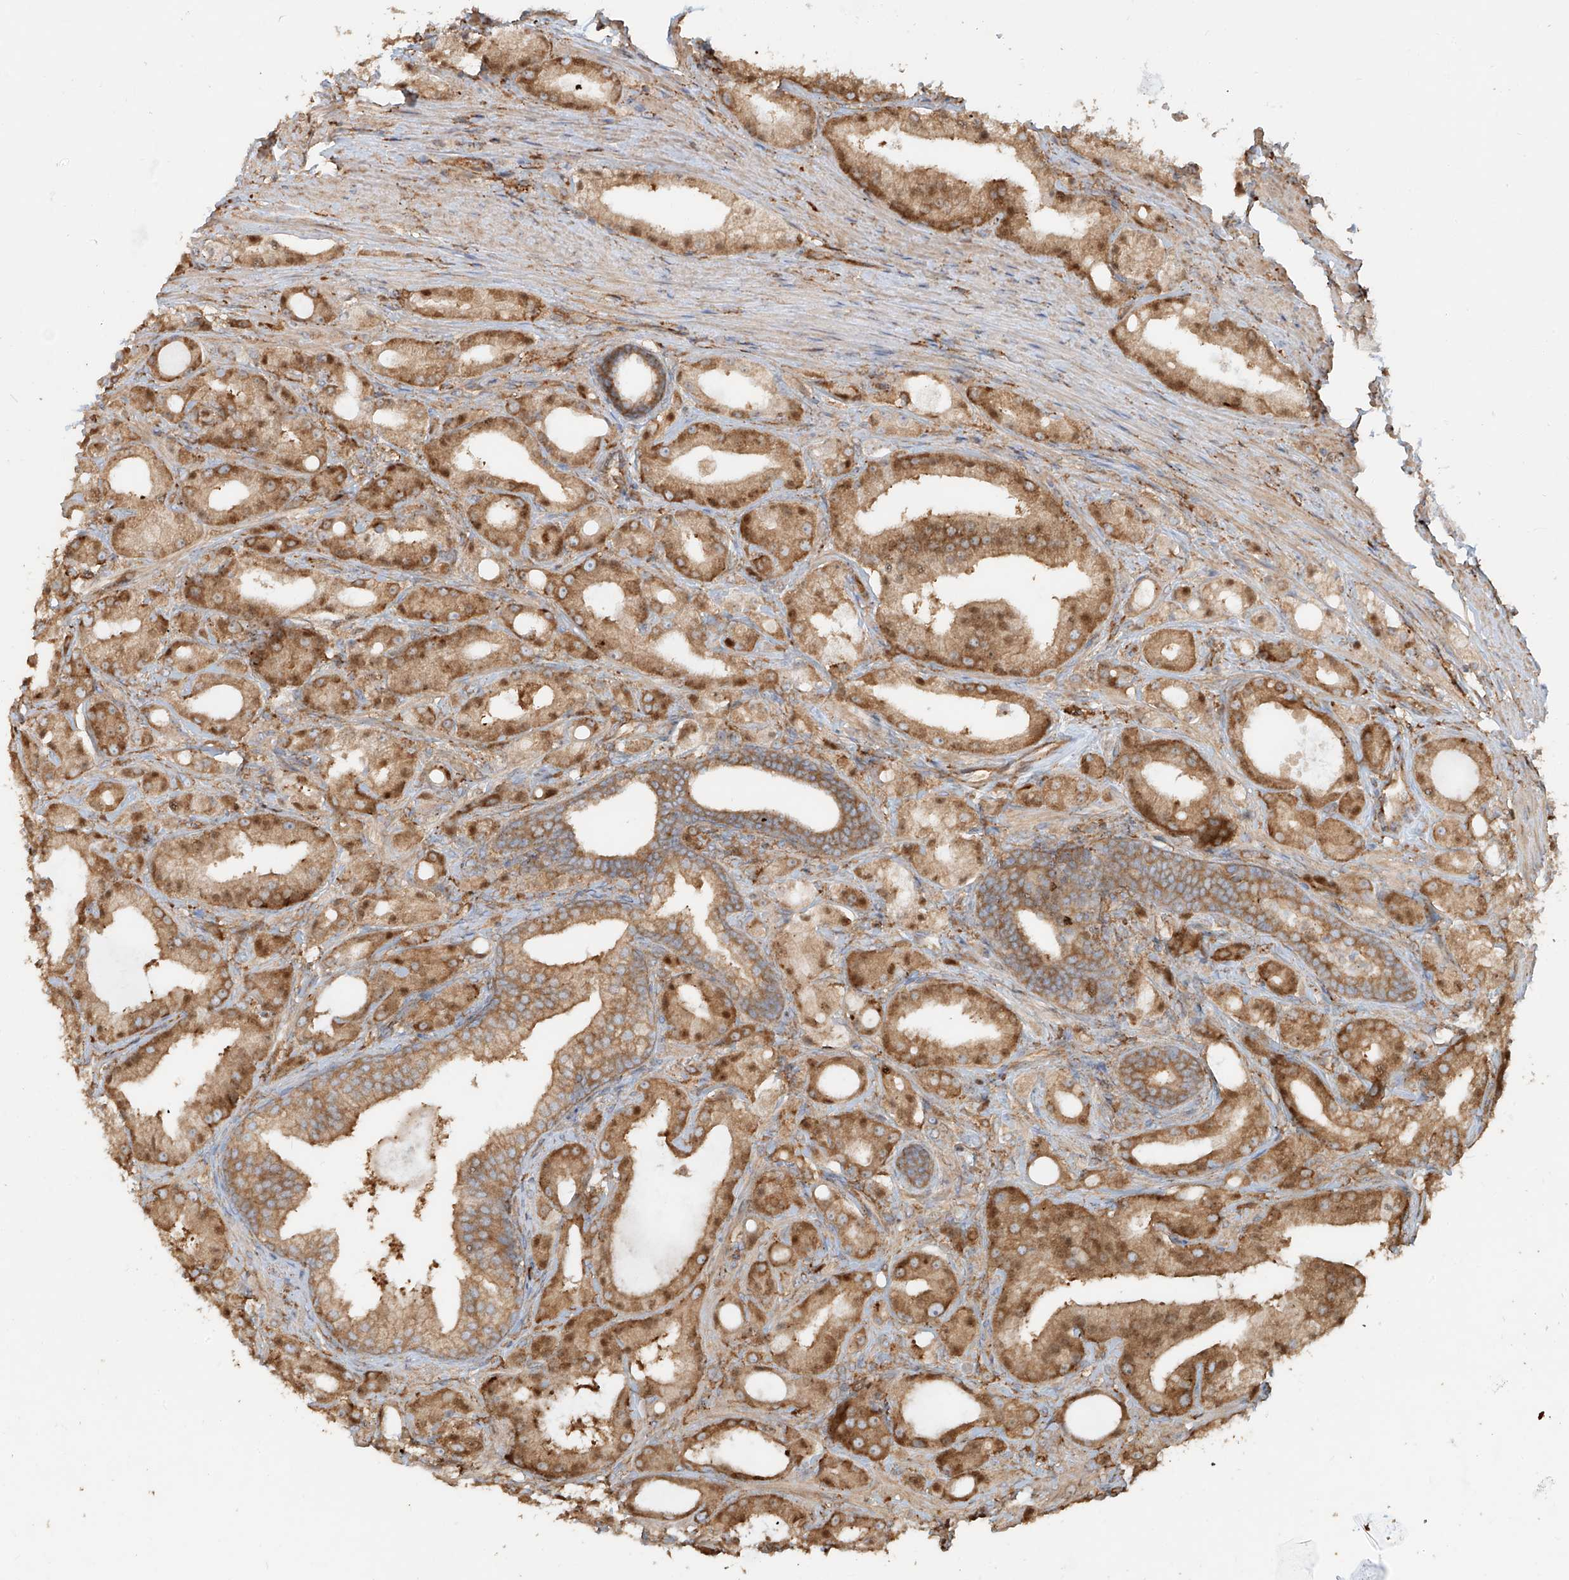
{"staining": {"intensity": "moderate", "quantity": ">75%", "location": "cytoplasmic/membranous"}, "tissue": "prostate cancer", "cell_type": "Tumor cells", "image_type": "cancer", "snomed": [{"axis": "morphology", "description": "Adenocarcinoma, Low grade"}, {"axis": "topography", "description": "Prostate"}], "caption": "Immunohistochemical staining of prostate cancer (low-grade adenocarcinoma) reveals medium levels of moderate cytoplasmic/membranous expression in about >75% of tumor cells.", "gene": "SNX9", "patient": {"sex": "male", "age": 67}}